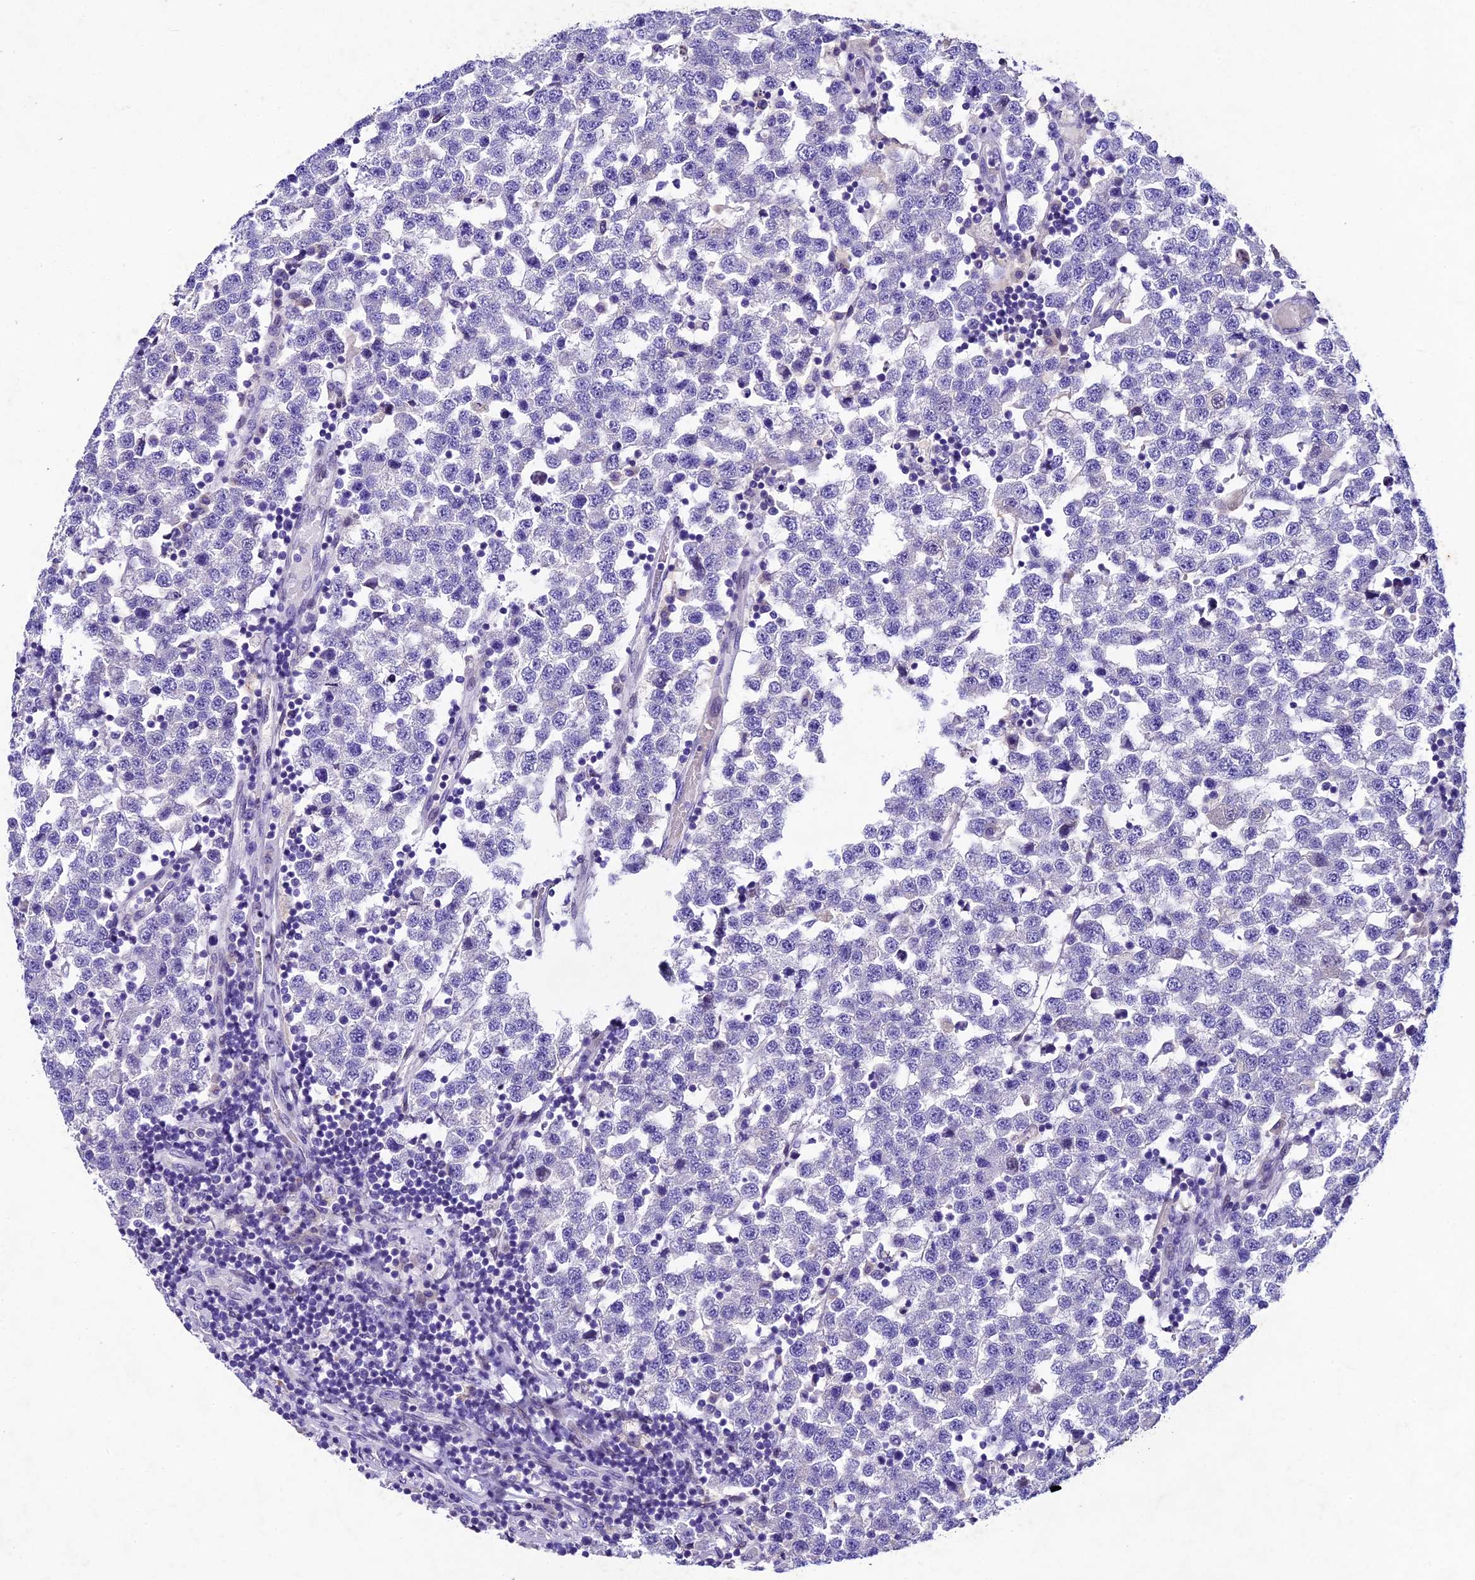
{"staining": {"intensity": "negative", "quantity": "none", "location": "none"}, "tissue": "testis cancer", "cell_type": "Tumor cells", "image_type": "cancer", "snomed": [{"axis": "morphology", "description": "Seminoma, NOS"}, {"axis": "topography", "description": "Testis"}], "caption": "Seminoma (testis) was stained to show a protein in brown. There is no significant positivity in tumor cells.", "gene": "IFT140", "patient": {"sex": "male", "age": 34}}